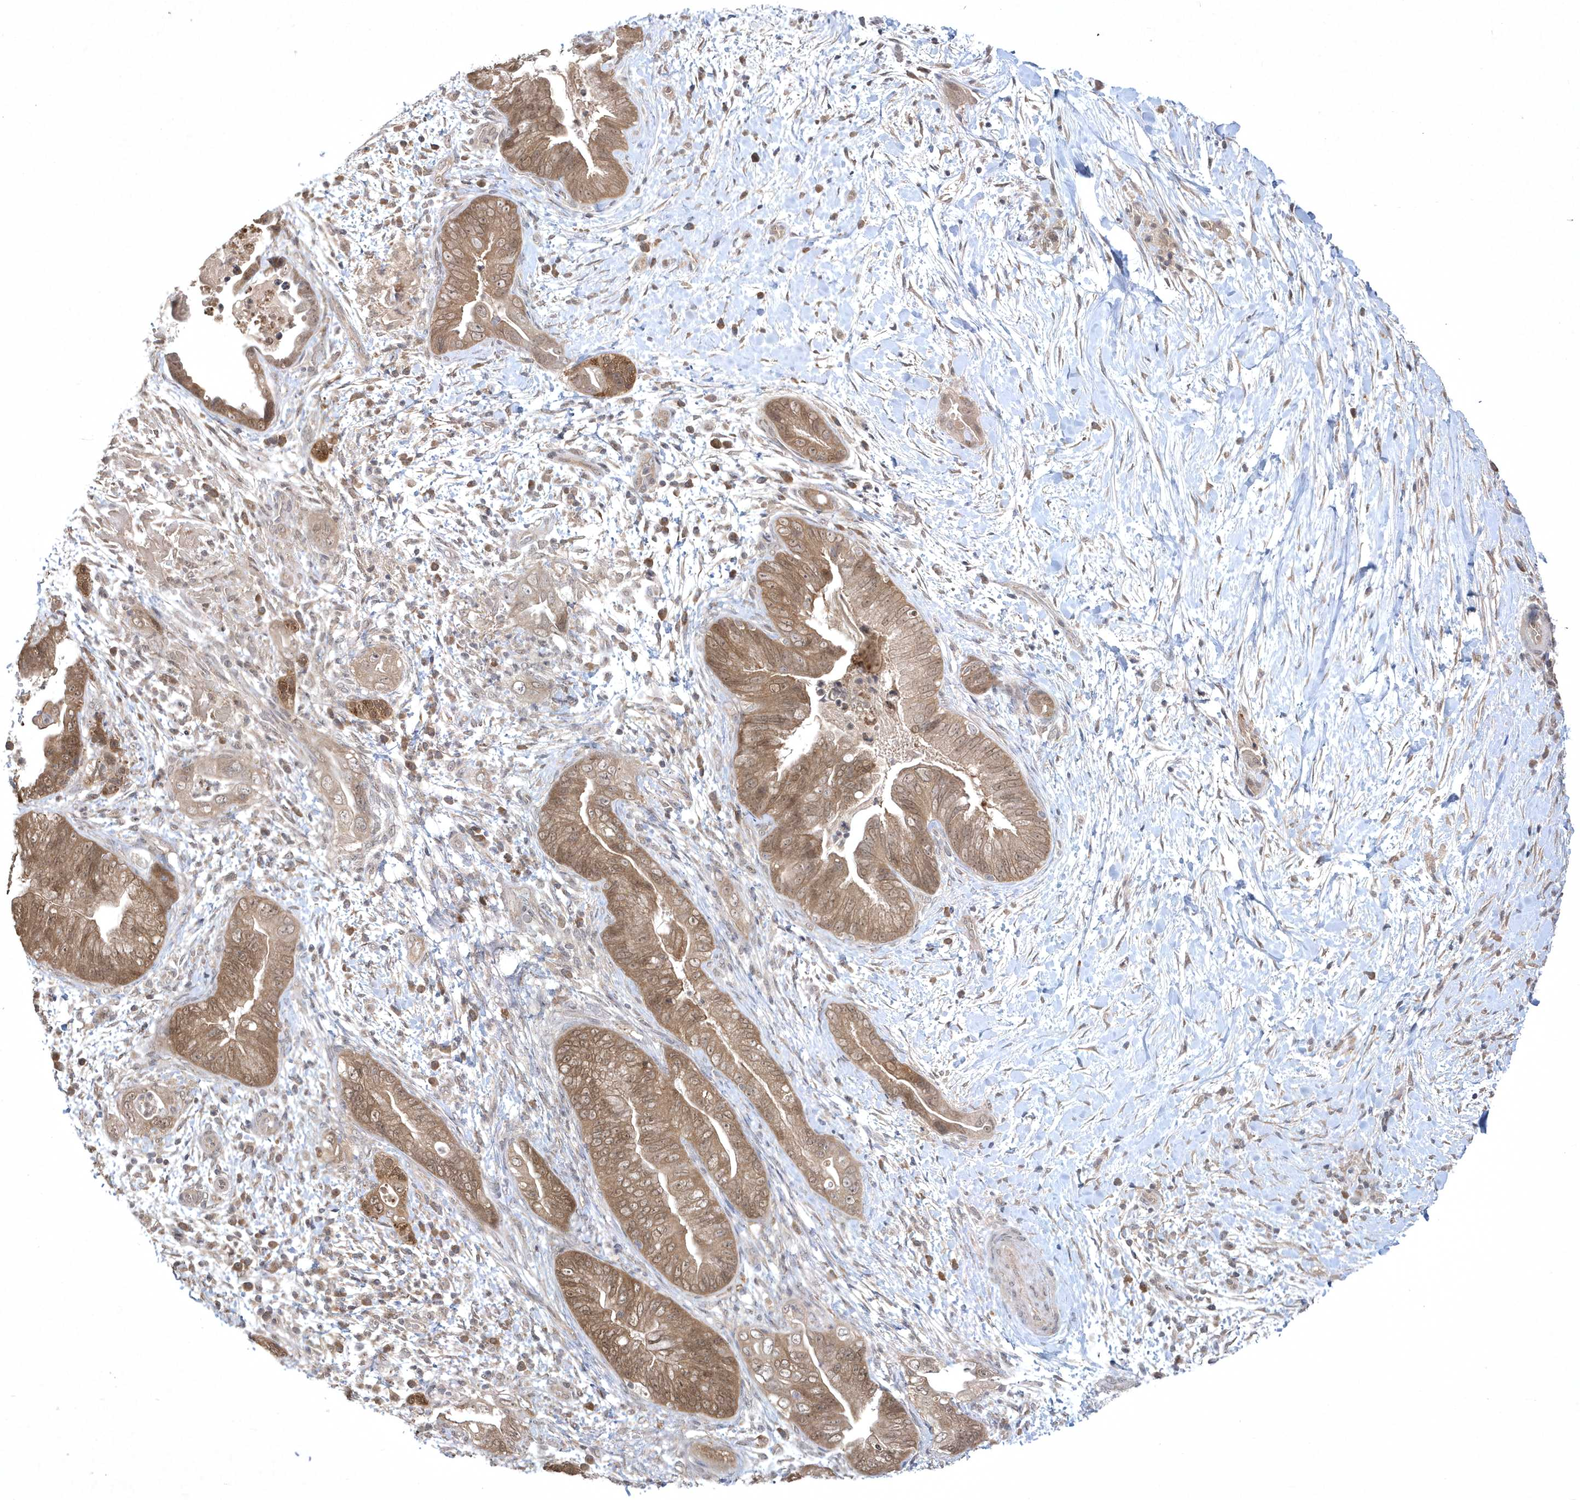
{"staining": {"intensity": "moderate", "quantity": ">75%", "location": "cytoplasmic/membranous,nuclear"}, "tissue": "pancreatic cancer", "cell_type": "Tumor cells", "image_type": "cancer", "snomed": [{"axis": "morphology", "description": "Adenocarcinoma, NOS"}, {"axis": "topography", "description": "Pancreas"}], "caption": "A medium amount of moderate cytoplasmic/membranous and nuclear staining is present in about >75% of tumor cells in pancreatic adenocarcinoma tissue.", "gene": "AKR7A2", "patient": {"sex": "male", "age": 75}}